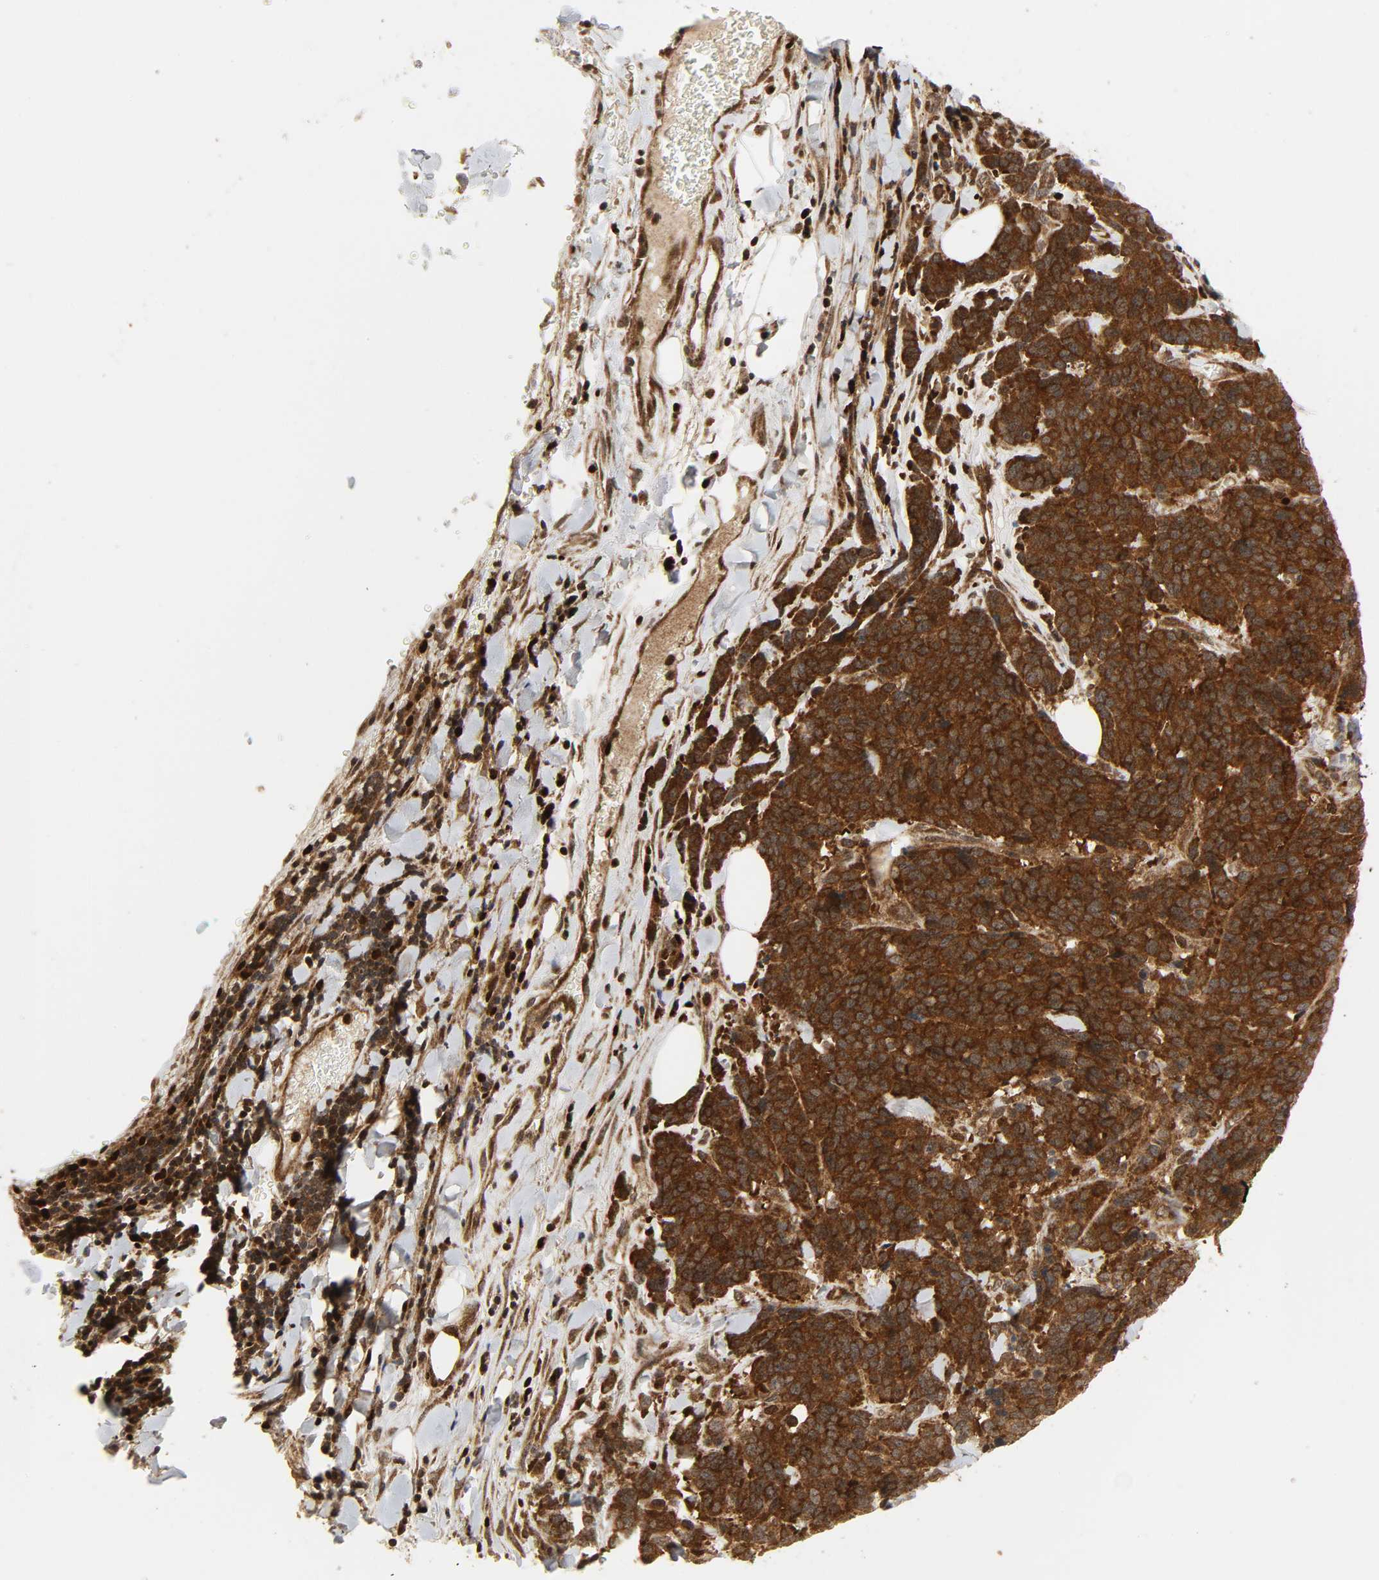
{"staining": {"intensity": "strong", "quantity": ">75%", "location": "cytoplasmic/membranous"}, "tissue": "lung cancer", "cell_type": "Tumor cells", "image_type": "cancer", "snomed": [{"axis": "morphology", "description": "Neoplasm, malignant, NOS"}, {"axis": "topography", "description": "Lung"}], "caption": "The micrograph shows a brown stain indicating the presence of a protein in the cytoplasmic/membranous of tumor cells in lung neoplasm (malignant). (Brightfield microscopy of DAB IHC at high magnification).", "gene": "CHUK", "patient": {"sex": "female", "age": 58}}